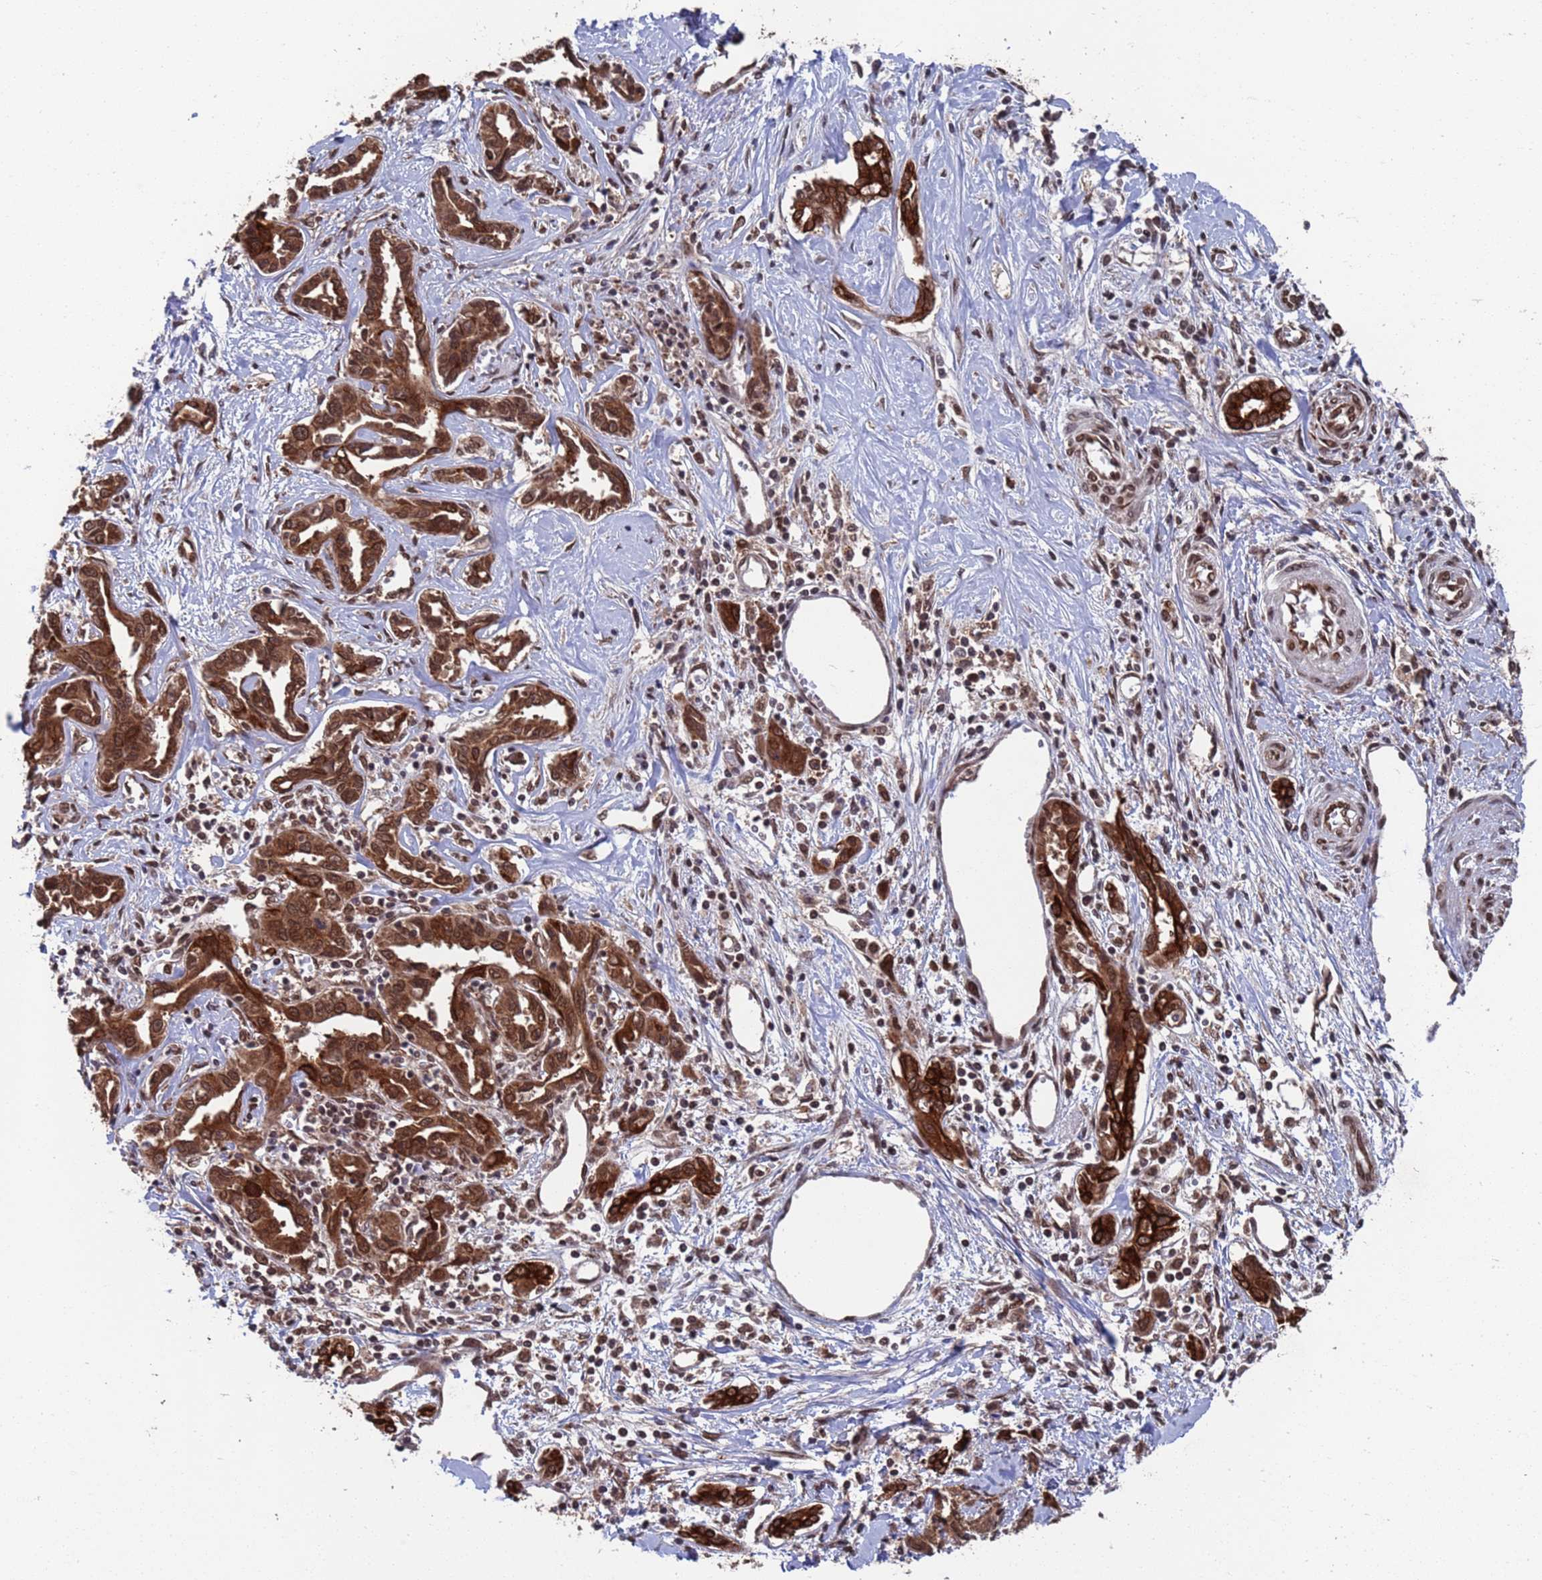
{"staining": {"intensity": "moderate", "quantity": ">75%", "location": "cytoplasmic/membranous,nuclear"}, "tissue": "liver cancer", "cell_type": "Tumor cells", "image_type": "cancer", "snomed": [{"axis": "morphology", "description": "Cholangiocarcinoma"}, {"axis": "topography", "description": "Liver"}], "caption": "An image of liver cholangiocarcinoma stained for a protein shows moderate cytoplasmic/membranous and nuclear brown staining in tumor cells. Immunohistochemistry (ihc) stains the protein in brown and the nuclei are stained blue.", "gene": "FUBP3", "patient": {"sex": "male", "age": 59}}